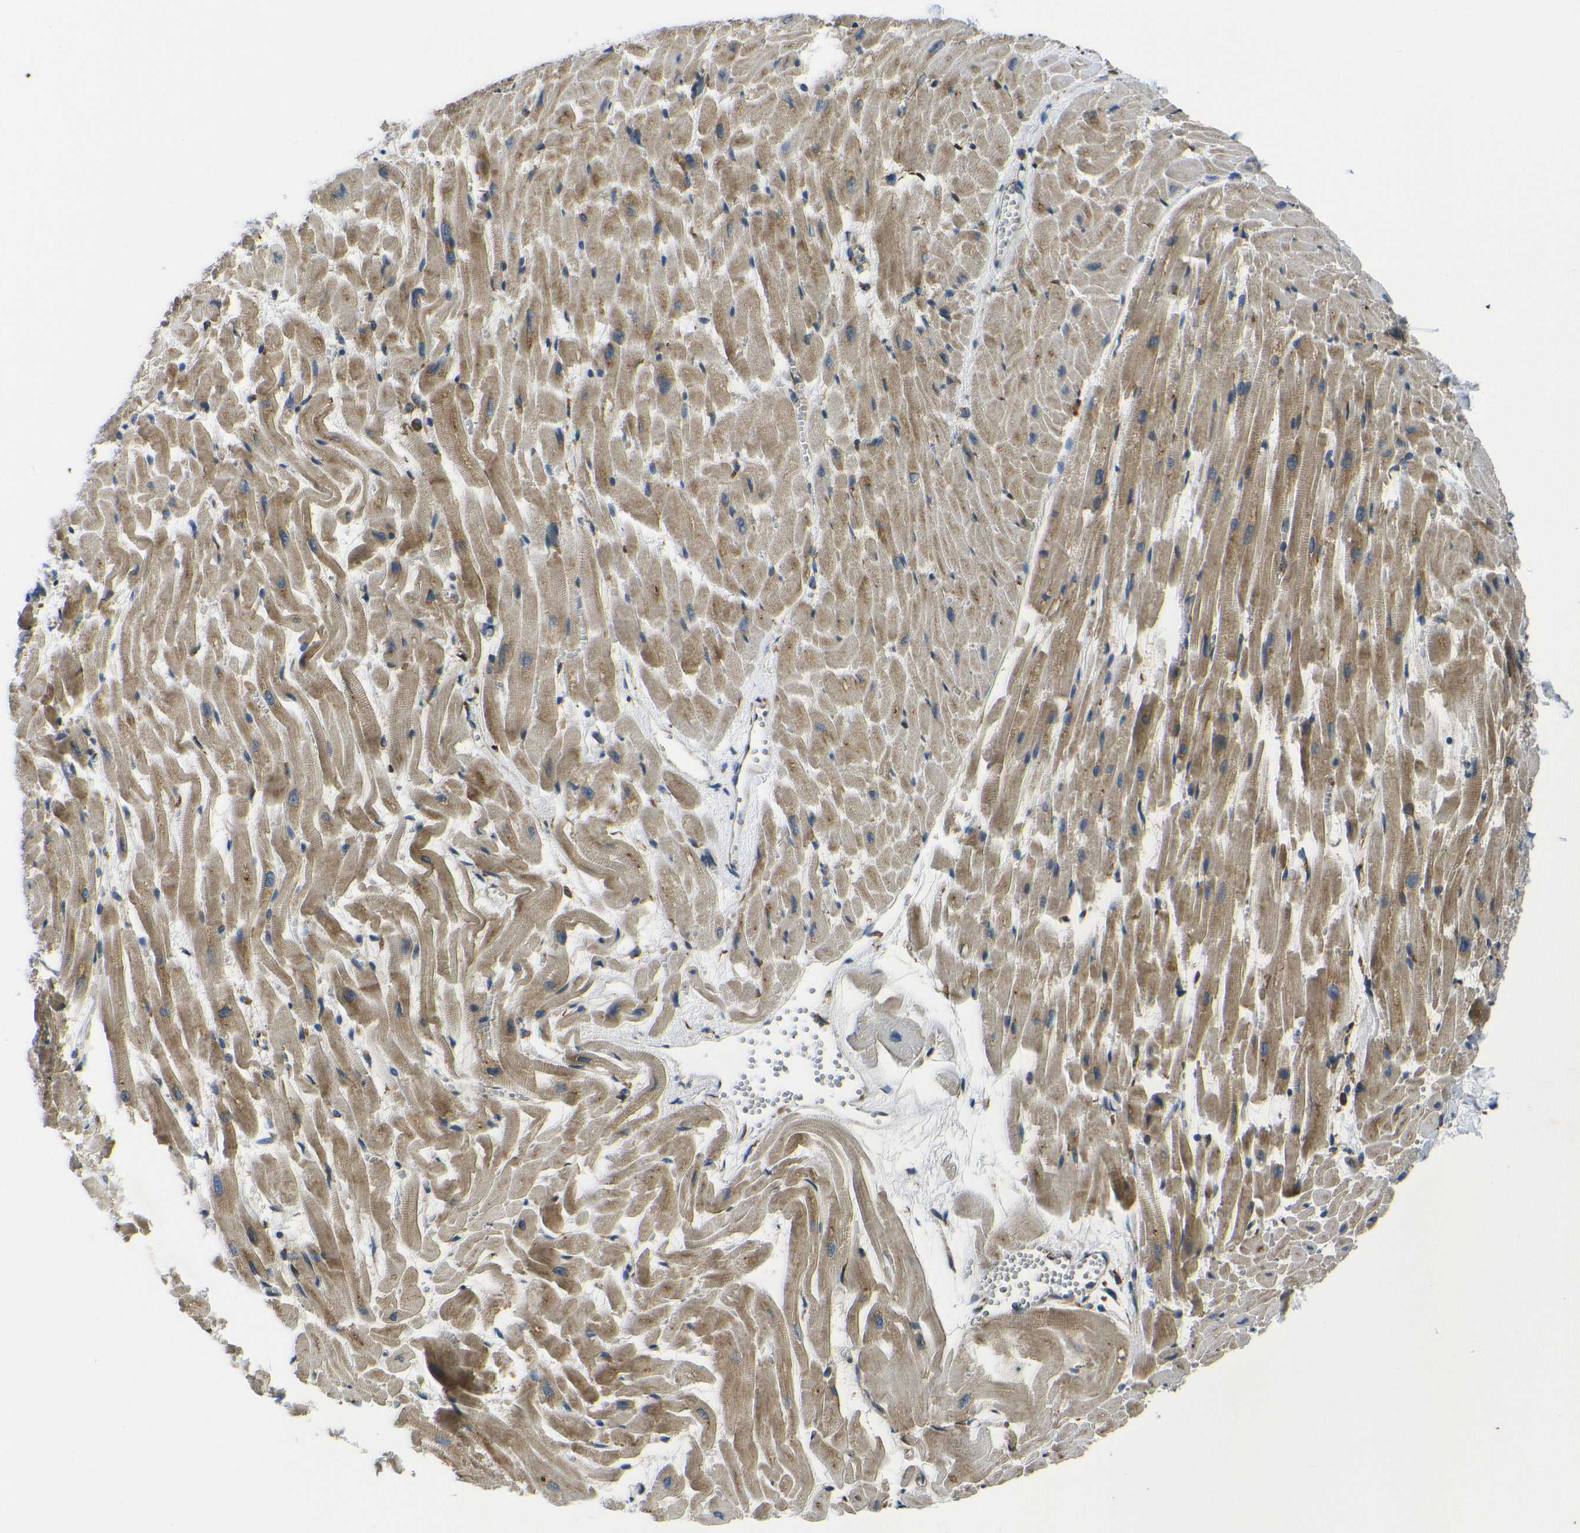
{"staining": {"intensity": "moderate", "quantity": ">75%", "location": "cytoplasmic/membranous"}, "tissue": "heart muscle", "cell_type": "Cardiomyocytes", "image_type": "normal", "snomed": [{"axis": "morphology", "description": "Normal tissue, NOS"}, {"axis": "topography", "description": "Heart"}], "caption": "Heart muscle stained for a protein (brown) demonstrates moderate cytoplasmic/membranous positive staining in approximately >75% of cardiomyocytes.", "gene": "RPSA", "patient": {"sex": "female", "age": 19}}